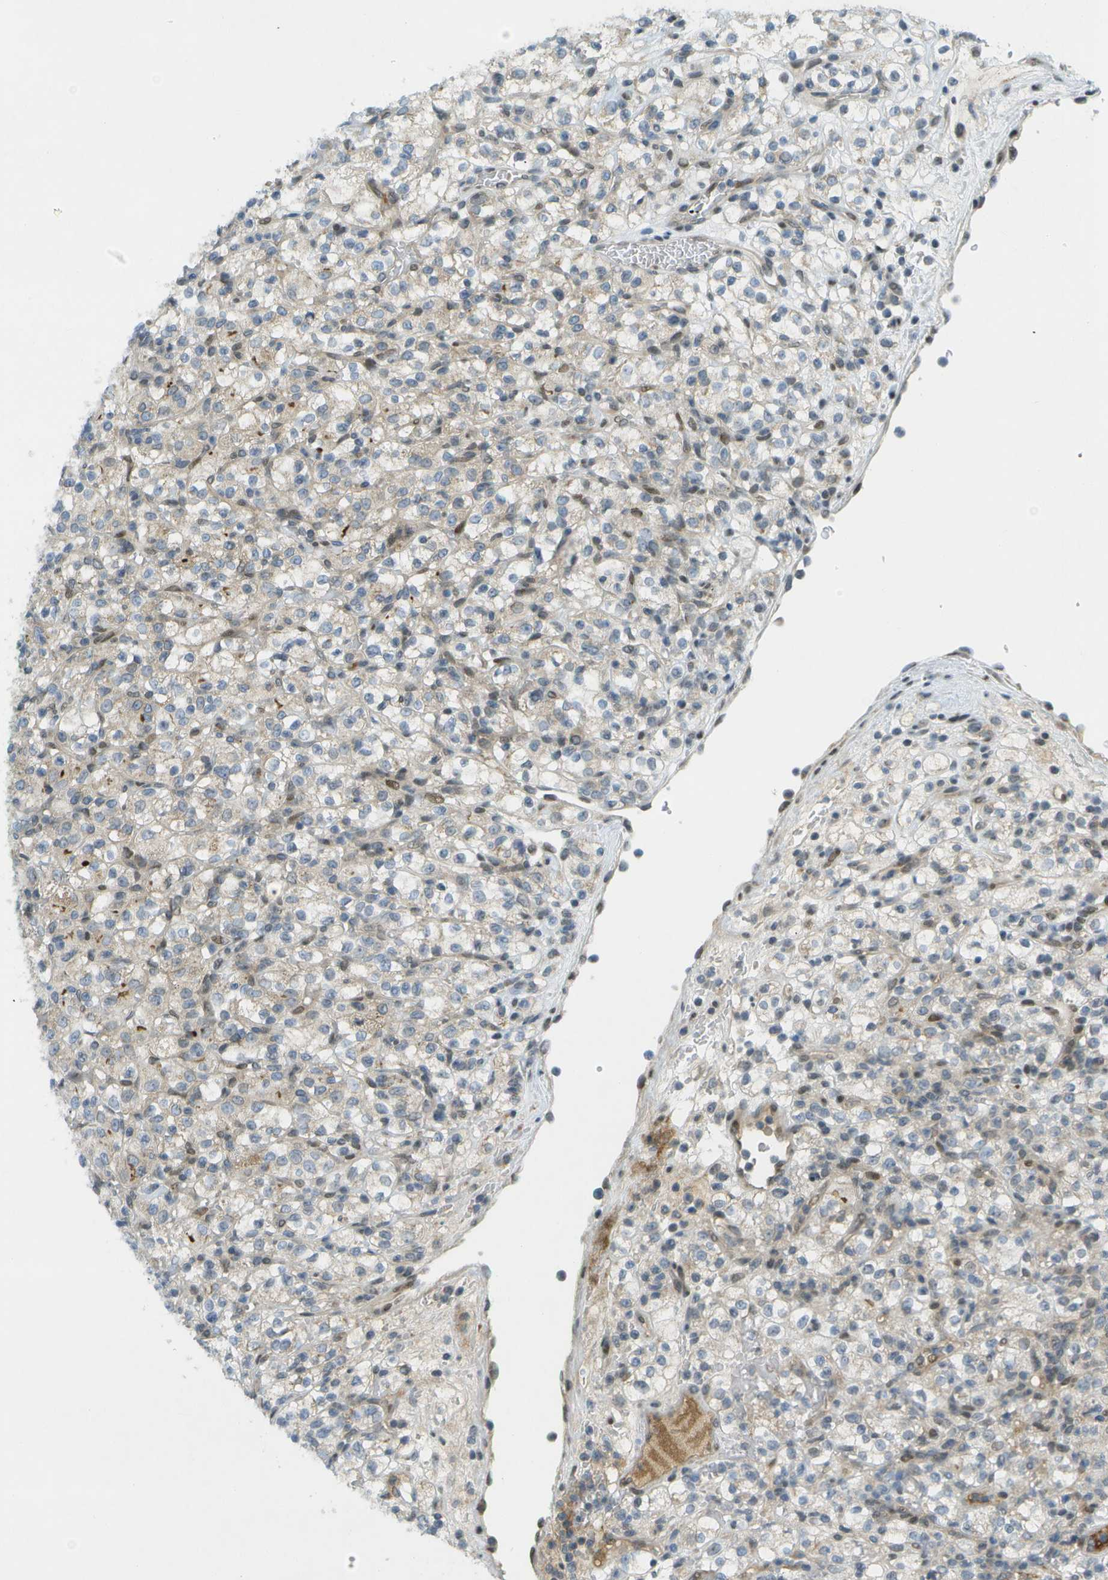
{"staining": {"intensity": "weak", "quantity": "25%-75%", "location": "cytoplasmic/membranous"}, "tissue": "renal cancer", "cell_type": "Tumor cells", "image_type": "cancer", "snomed": [{"axis": "morphology", "description": "Normal tissue, NOS"}, {"axis": "morphology", "description": "Adenocarcinoma, NOS"}, {"axis": "topography", "description": "Kidney"}], "caption": "A histopathology image of human renal cancer stained for a protein exhibits weak cytoplasmic/membranous brown staining in tumor cells.", "gene": "CACNB4", "patient": {"sex": "female", "age": 72}}